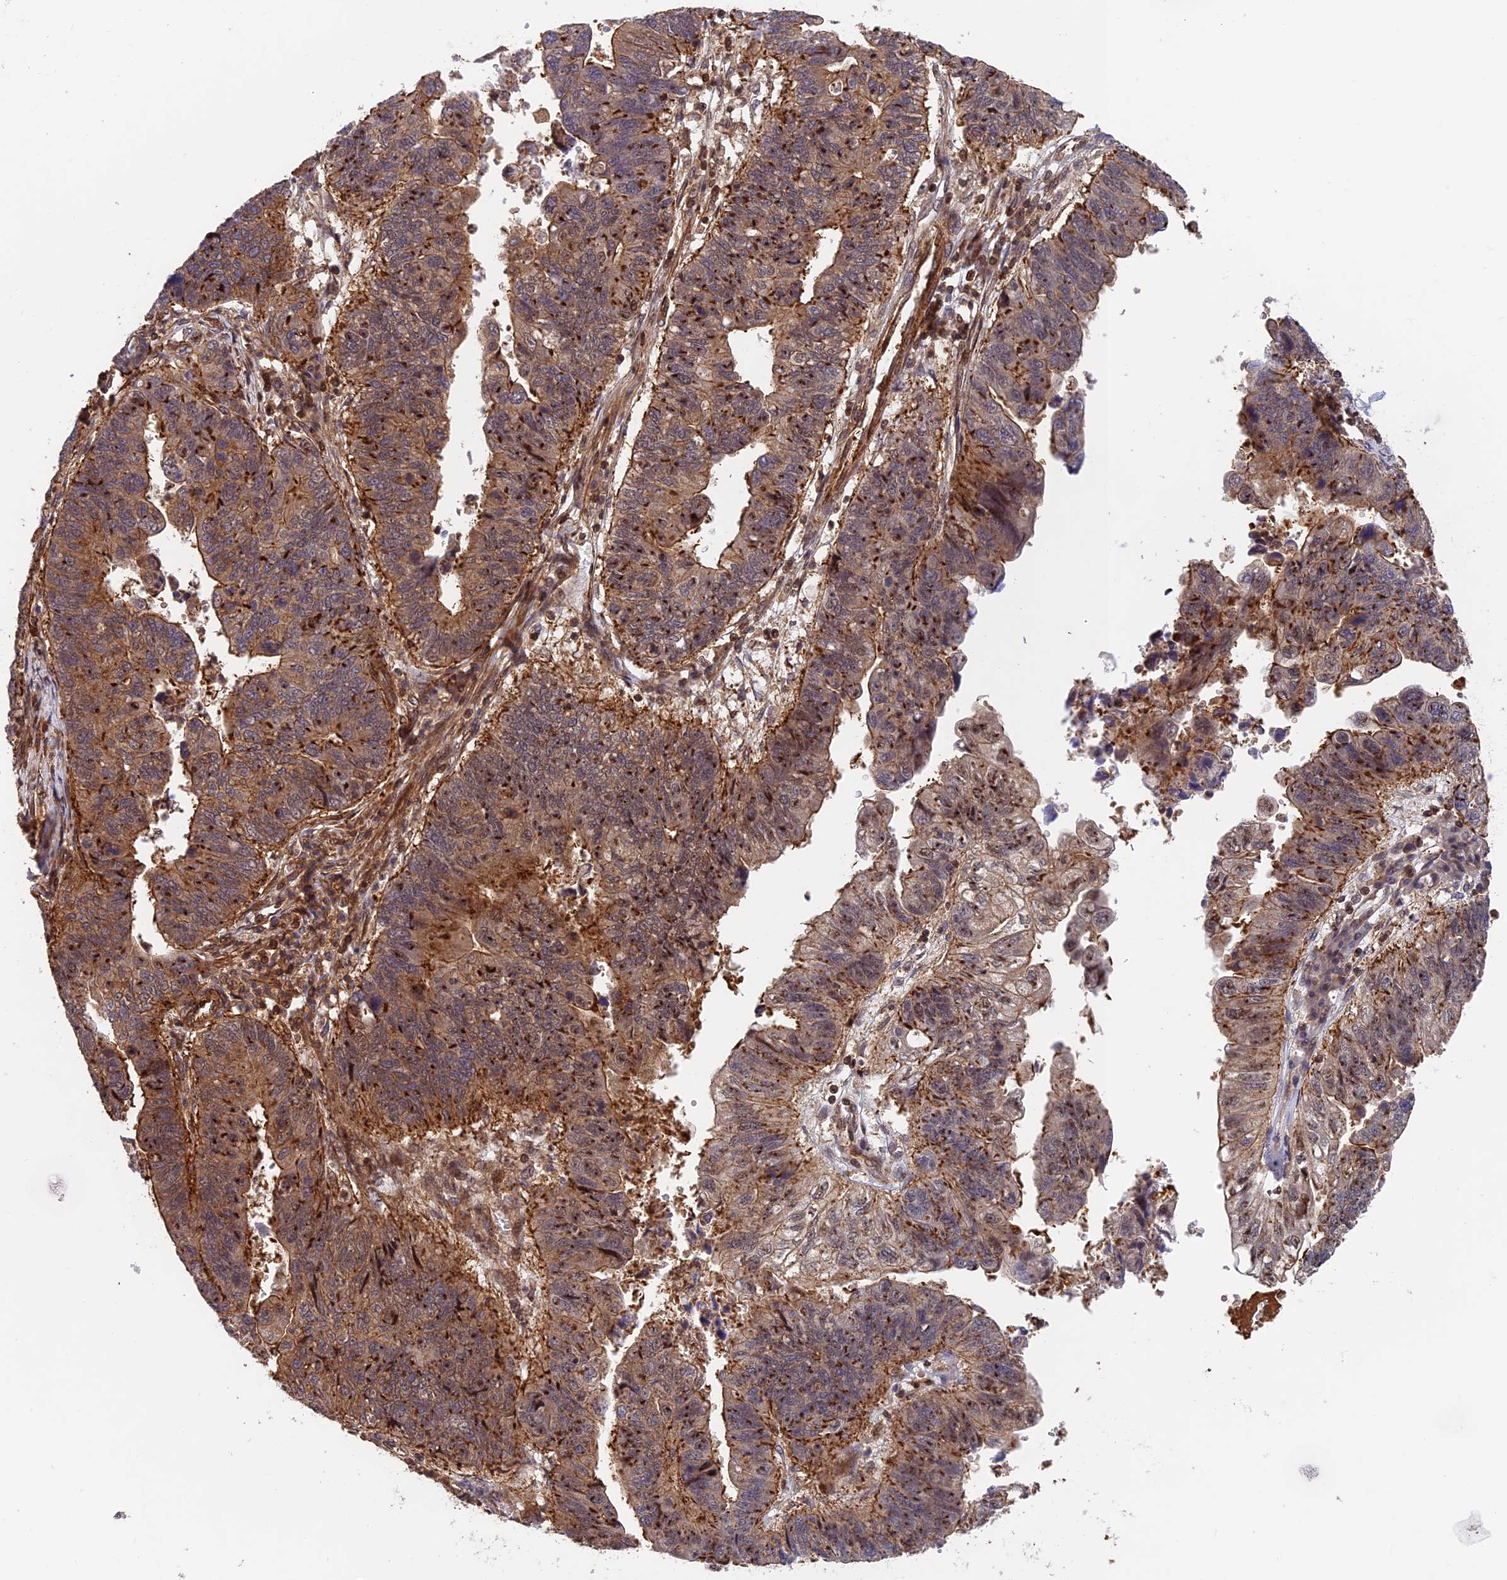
{"staining": {"intensity": "moderate", "quantity": "25%-75%", "location": "cytoplasmic/membranous"}, "tissue": "stomach cancer", "cell_type": "Tumor cells", "image_type": "cancer", "snomed": [{"axis": "morphology", "description": "Adenocarcinoma, NOS"}, {"axis": "topography", "description": "Stomach"}], "caption": "Stomach cancer stained for a protein reveals moderate cytoplasmic/membranous positivity in tumor cells. The staining was performed using DAB (3,3'-diaminobenzidine), with brown indicating positive protein expression. Nuclei are stained blue with hematoxylin.", "gene": "OSBPL1A", "patient": {"sex": "male", "age": 59}}